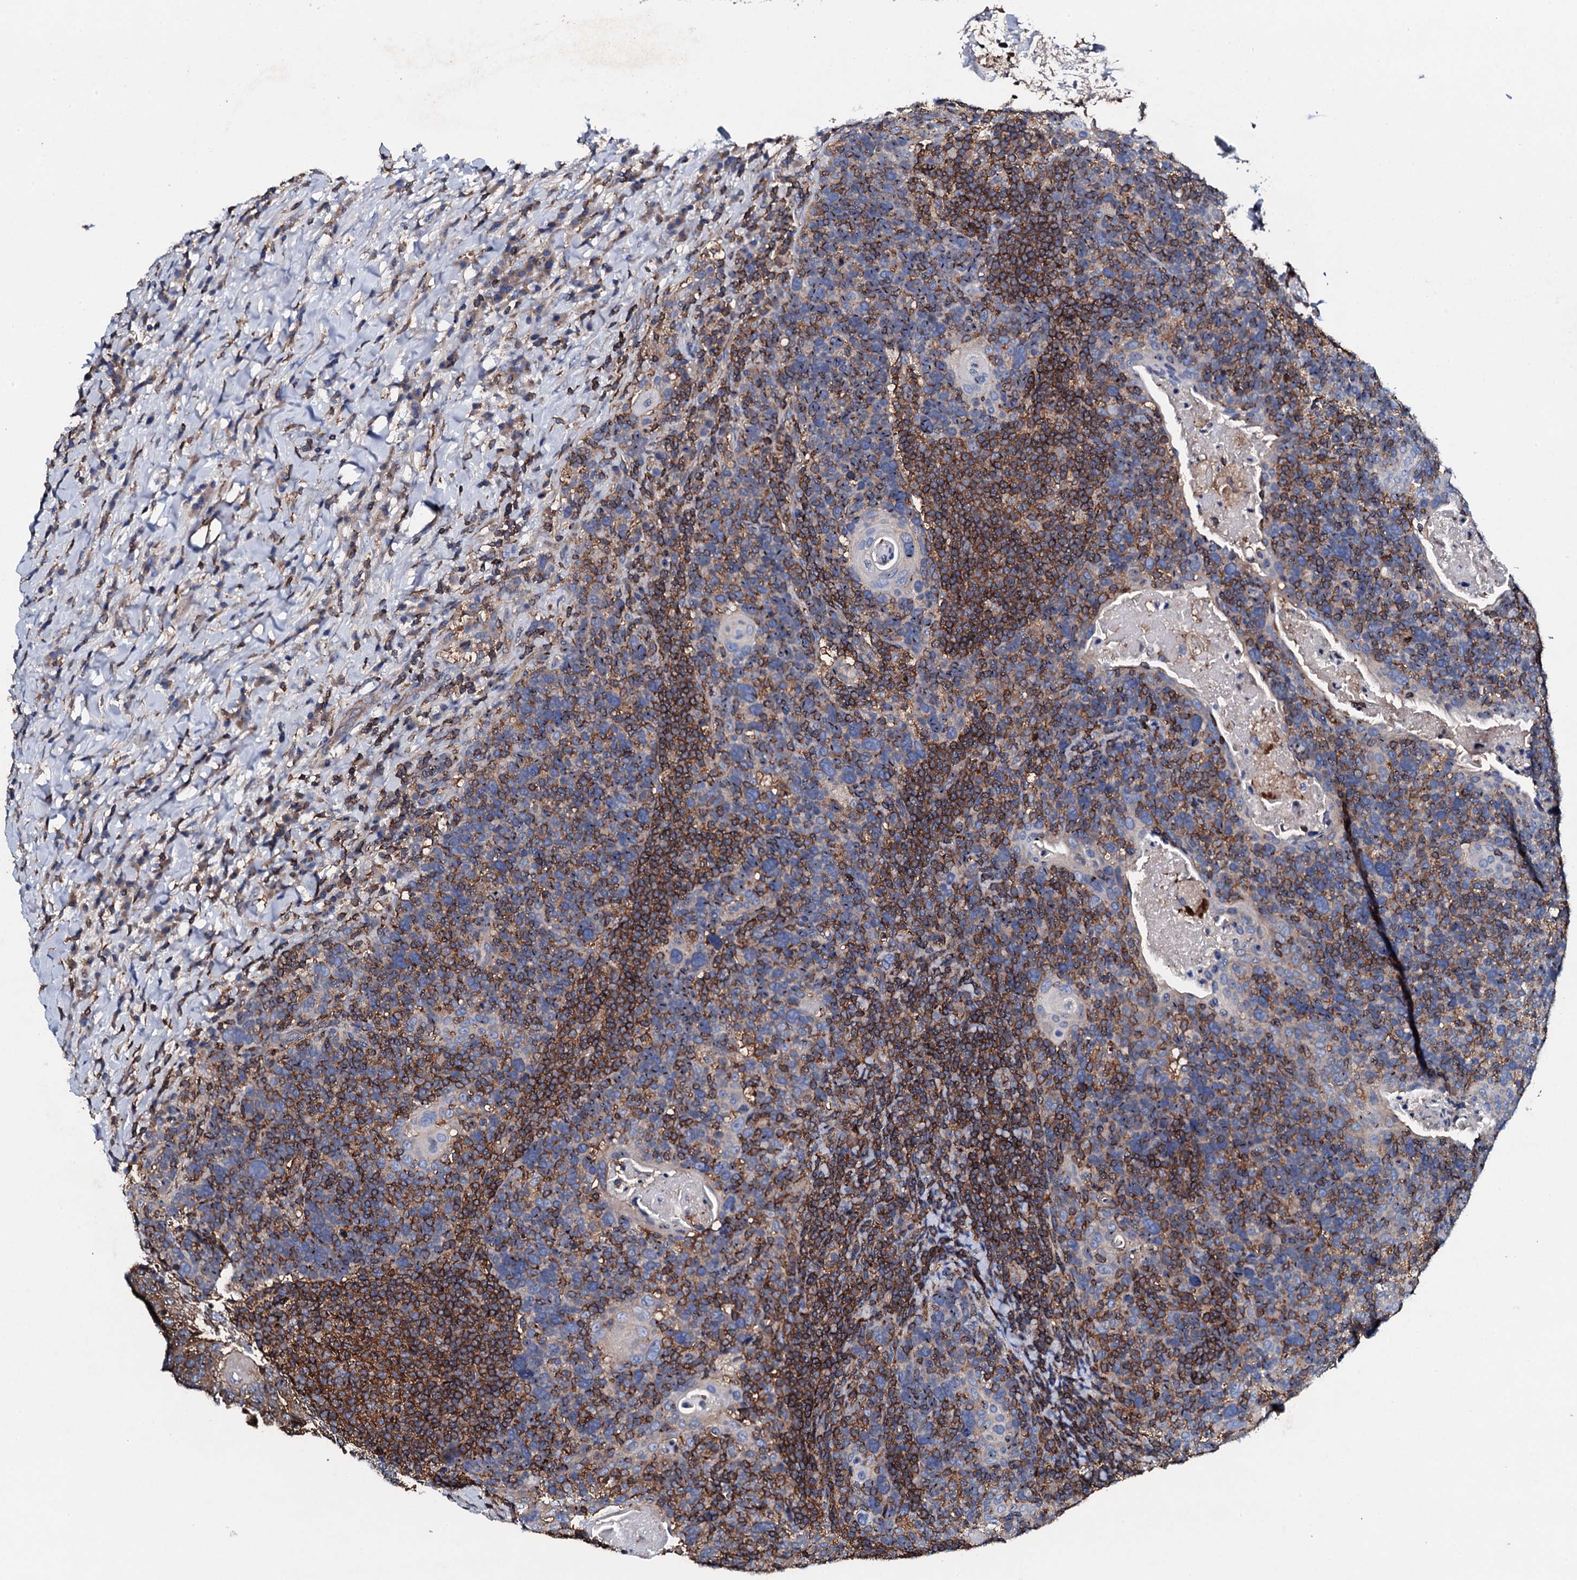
{"staining": {"intensity": "moderate", "quantity": "<25%", "location": "cytoplasmic/membranous,nuclear"}, "tissue": "head and neck cancer", "cell_type": "Tumor cells", "image_type": "cancer", "snomed": [{"axis": "morphology", "description": "Squamous cell carcinoma, NOS"}, {"axis": "morphology", "description": "Squamous cell carcinoma, metastatic, NOS"}, {"axis": "topography", "description": "Lymph node"}, {"axis": "topography", "description": "Head-Neck"}], "caption": "Moderate cytoplasmic/membranous and nuclear positivity for a protein is seen in about <25% of tumor cells of squamous cell carcinoma (head and neck) using immunohistochemistry.", "gene": "MS4A4E", "patient": {"sex": "male", "age": 62}}